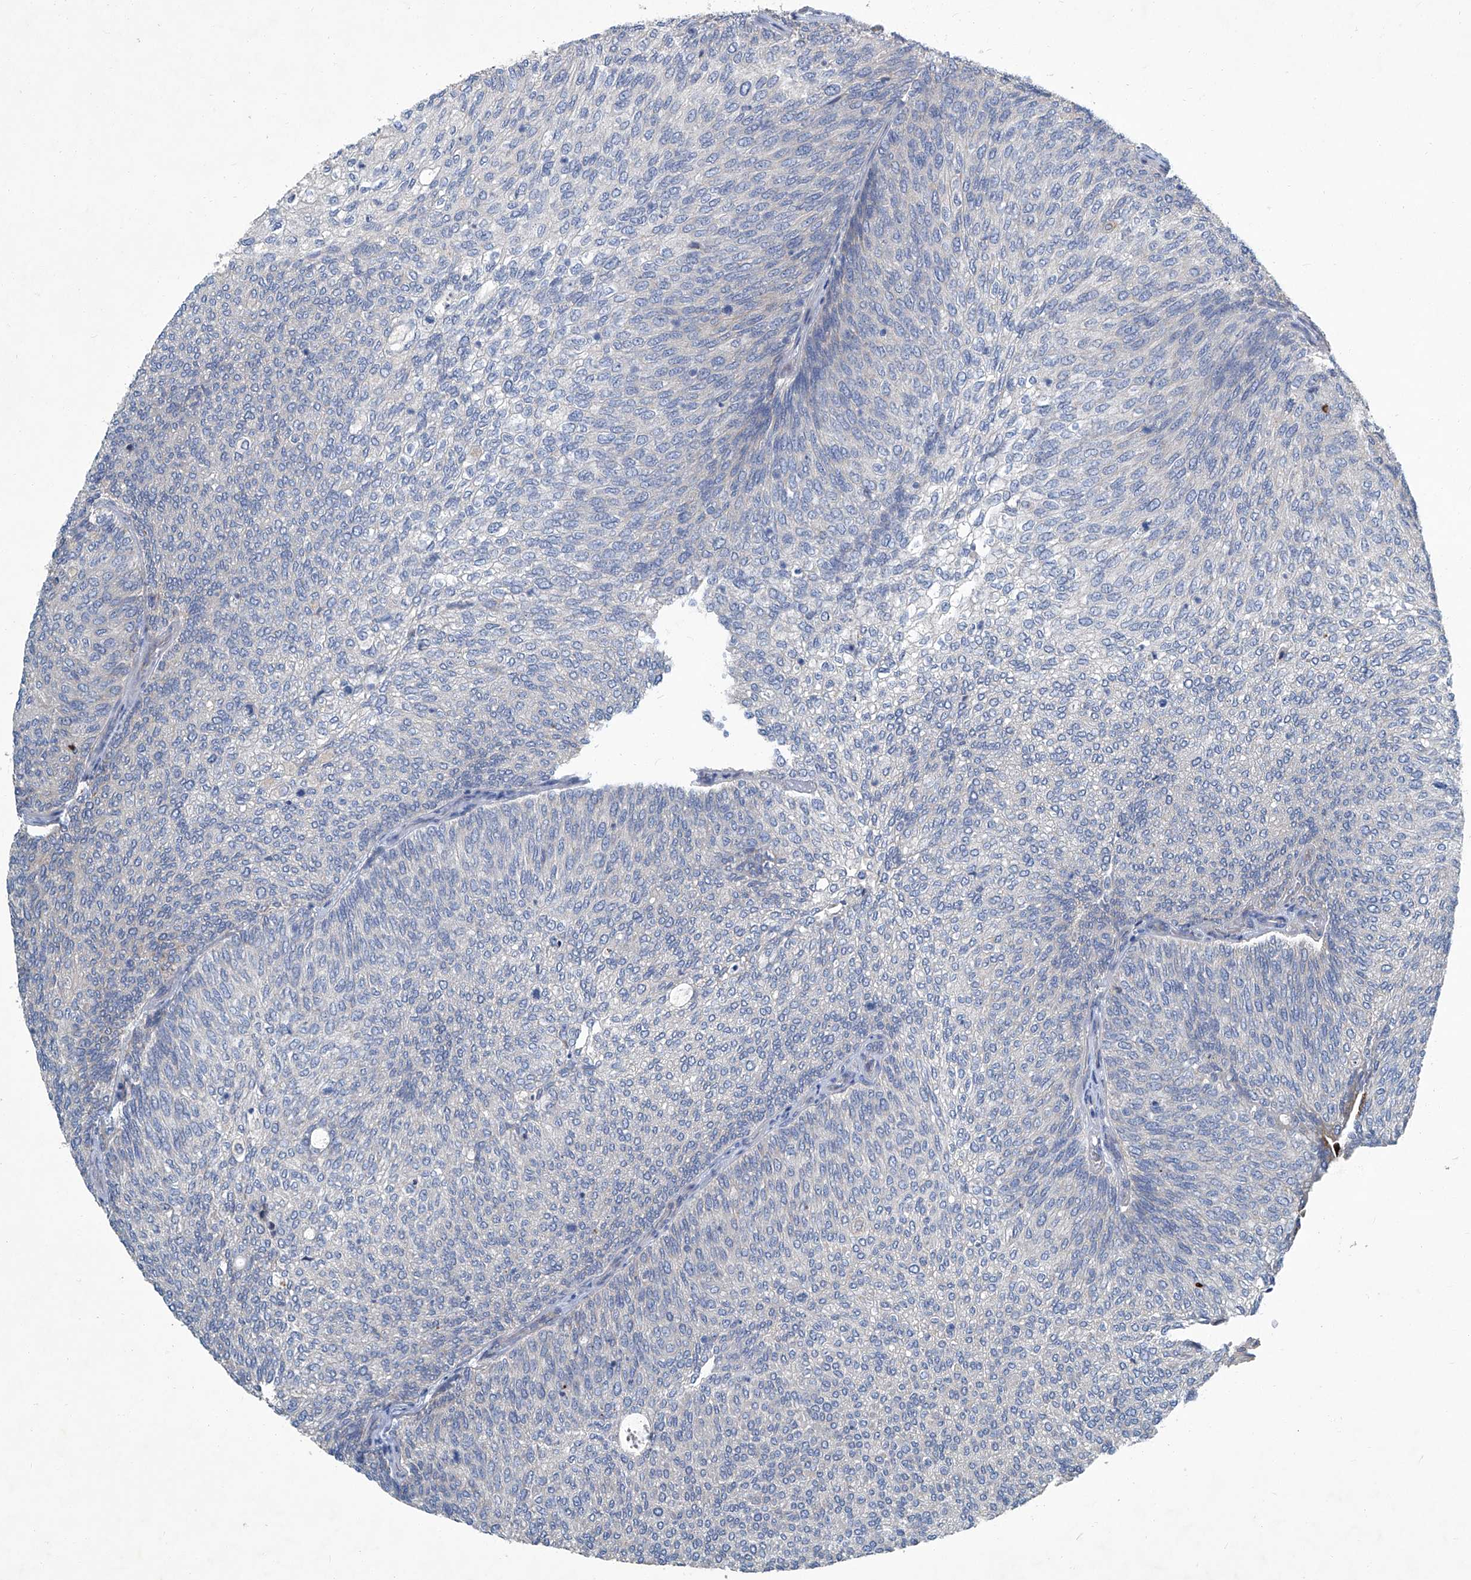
{"staining": {"intensity": "negative", "quantity": "none", "location": "none"}, "tissue": "urothelial cancer", "cell_type": "Tumor cells", "image_type": "cancer", "snomed": [{"axis": "morphology", "description": "Urothelial carcinoma, Low grade"}, {"axis": "topography", "description": "Urinary bladder"}], "caption": "DAB immunohistochemical staining of human urothelial carcinoma (low-grade) exhibits no significant expression in tumor cells.", "gene": "SLC26A11", "patient": {"sex": "female", "age": 79}}